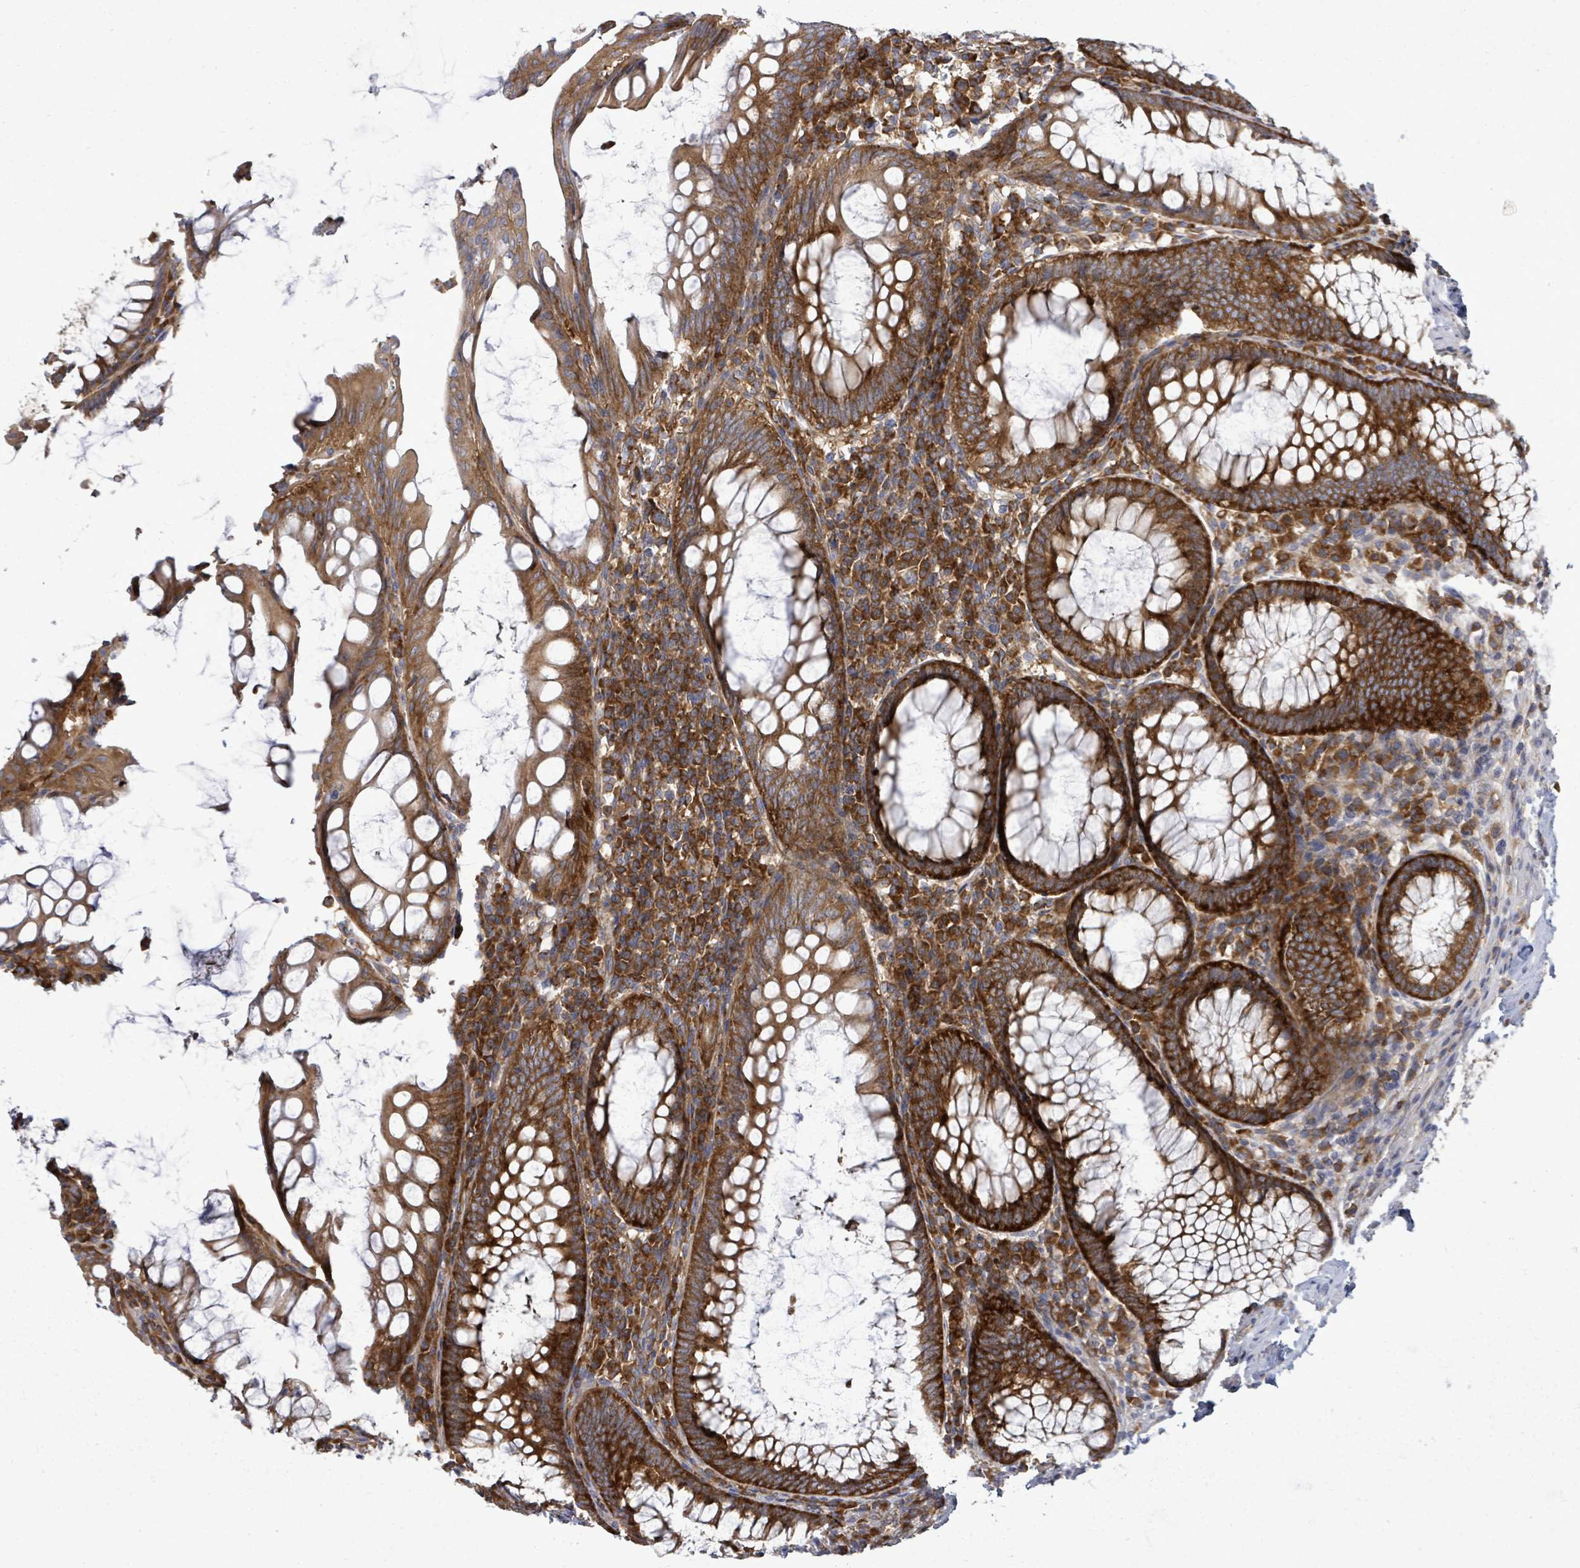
{"staining": {"intensity": "strong", "quantity": ">75%", "location": "cytoplasmic/membranous"}, "tissue": "appendix", "cell_type": "Glandular cells", "image_type": "normal", "snomed": [{"axis": "morphology", "description": "Normal tissue, NOS"}, {"axis": "topography", "description": "Appendix"}], "caption": "This micrograph displays benign appendix stained with immunohistochemistry to label a protein in brown. The cytoplasmic/membranous of glandular cells show strong positivity for the protein. Nuclei are counter-stained blue.", "gene": "EIF3CL", "patient": {"sex": "male", "age": 83}}